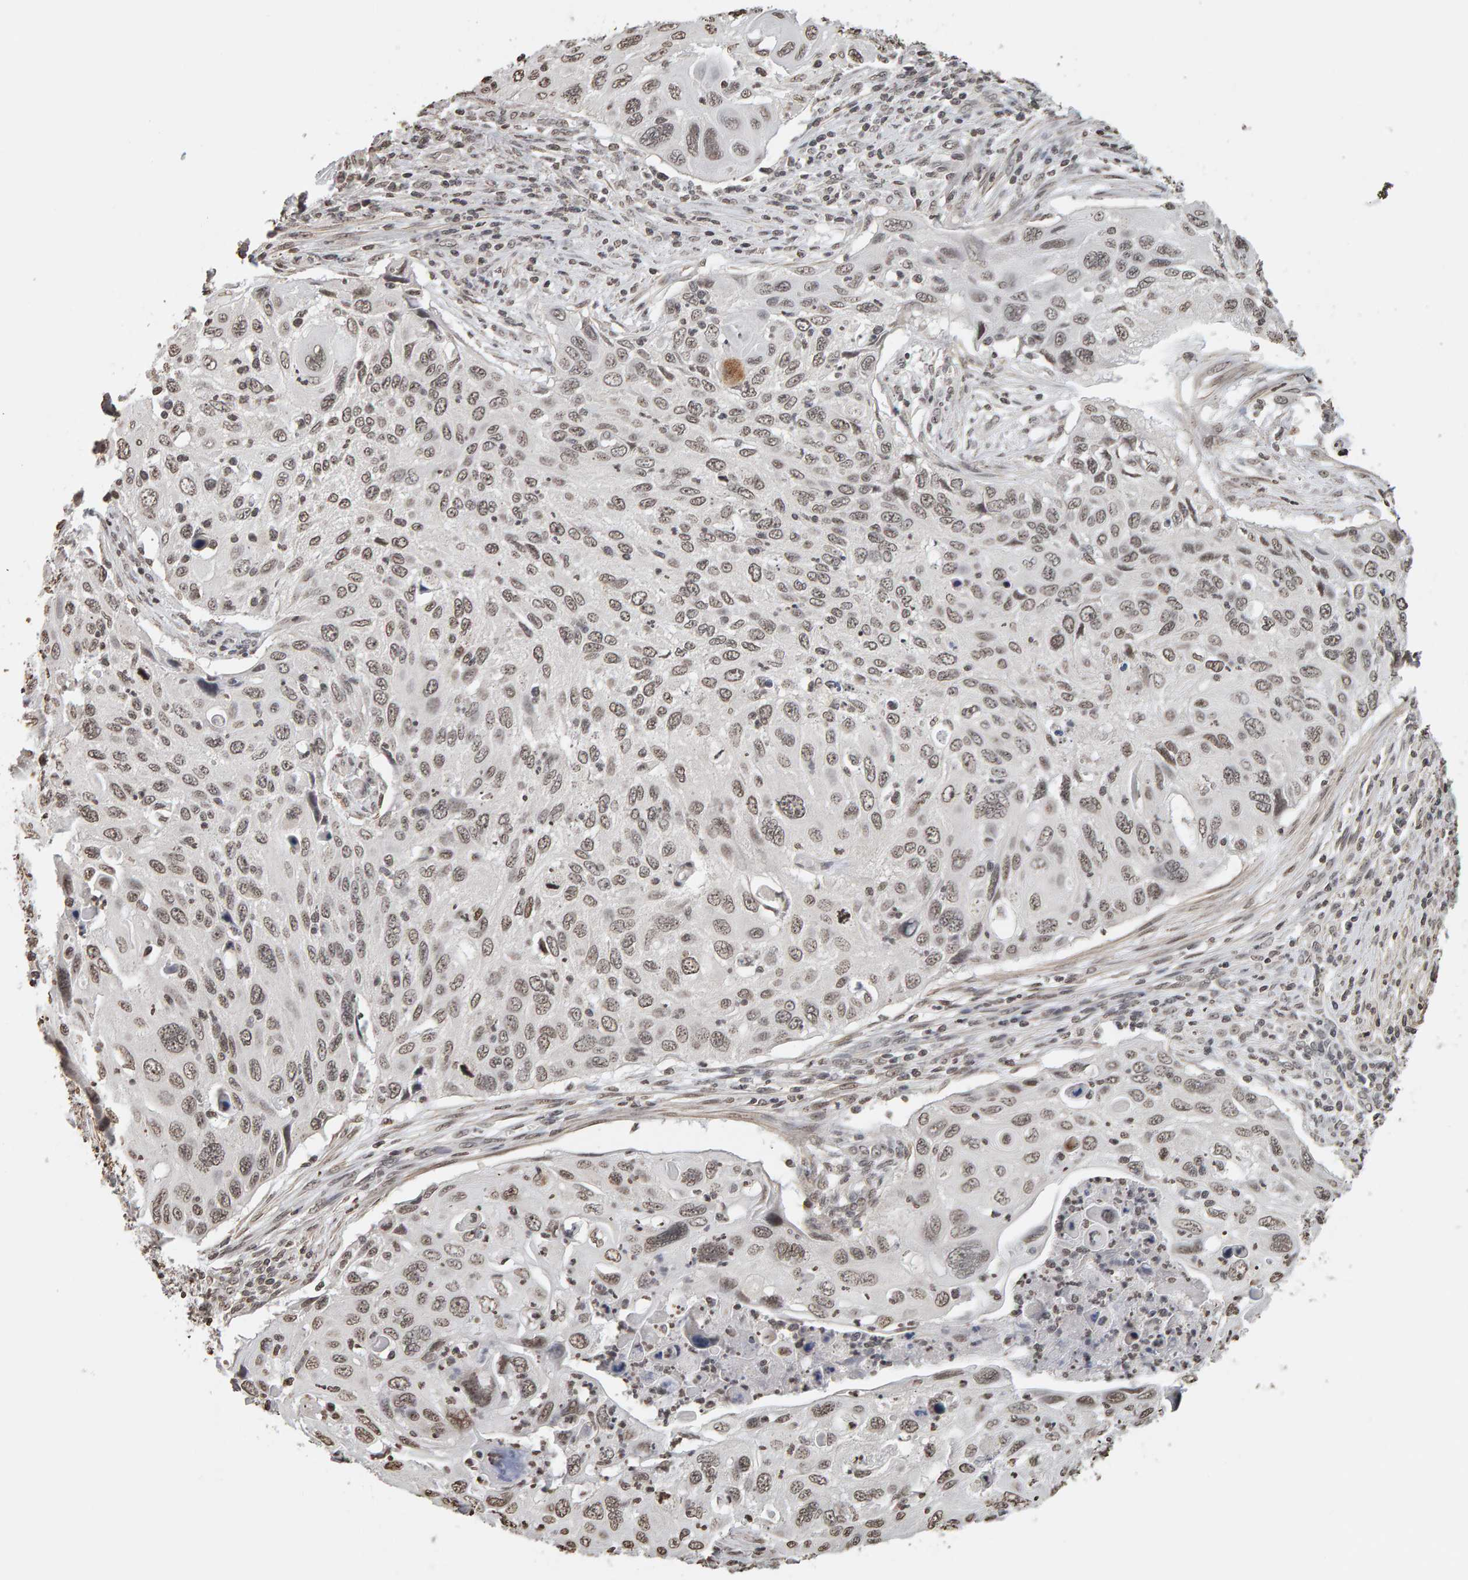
{"staining": {"intensity": "weak", "quantity": ">75%", "location": "nuclear"}, "tissue": "cervical cancer", "cell_type": "Tumor cells", "image_type": "cancer", "snomed": [{"axis": "morphology", "description": "Squamous cell carcinoma, NOS"}, {"axis": "topography", "description": "Cervix"}], "caption": "Tumor cells exhibit weak nuclear staining in approximately >75% of cells in cervical cancer (squamous cell carcinoma).", "gene": "AFF4", "patient": {"sex": "female", "age": 70}}